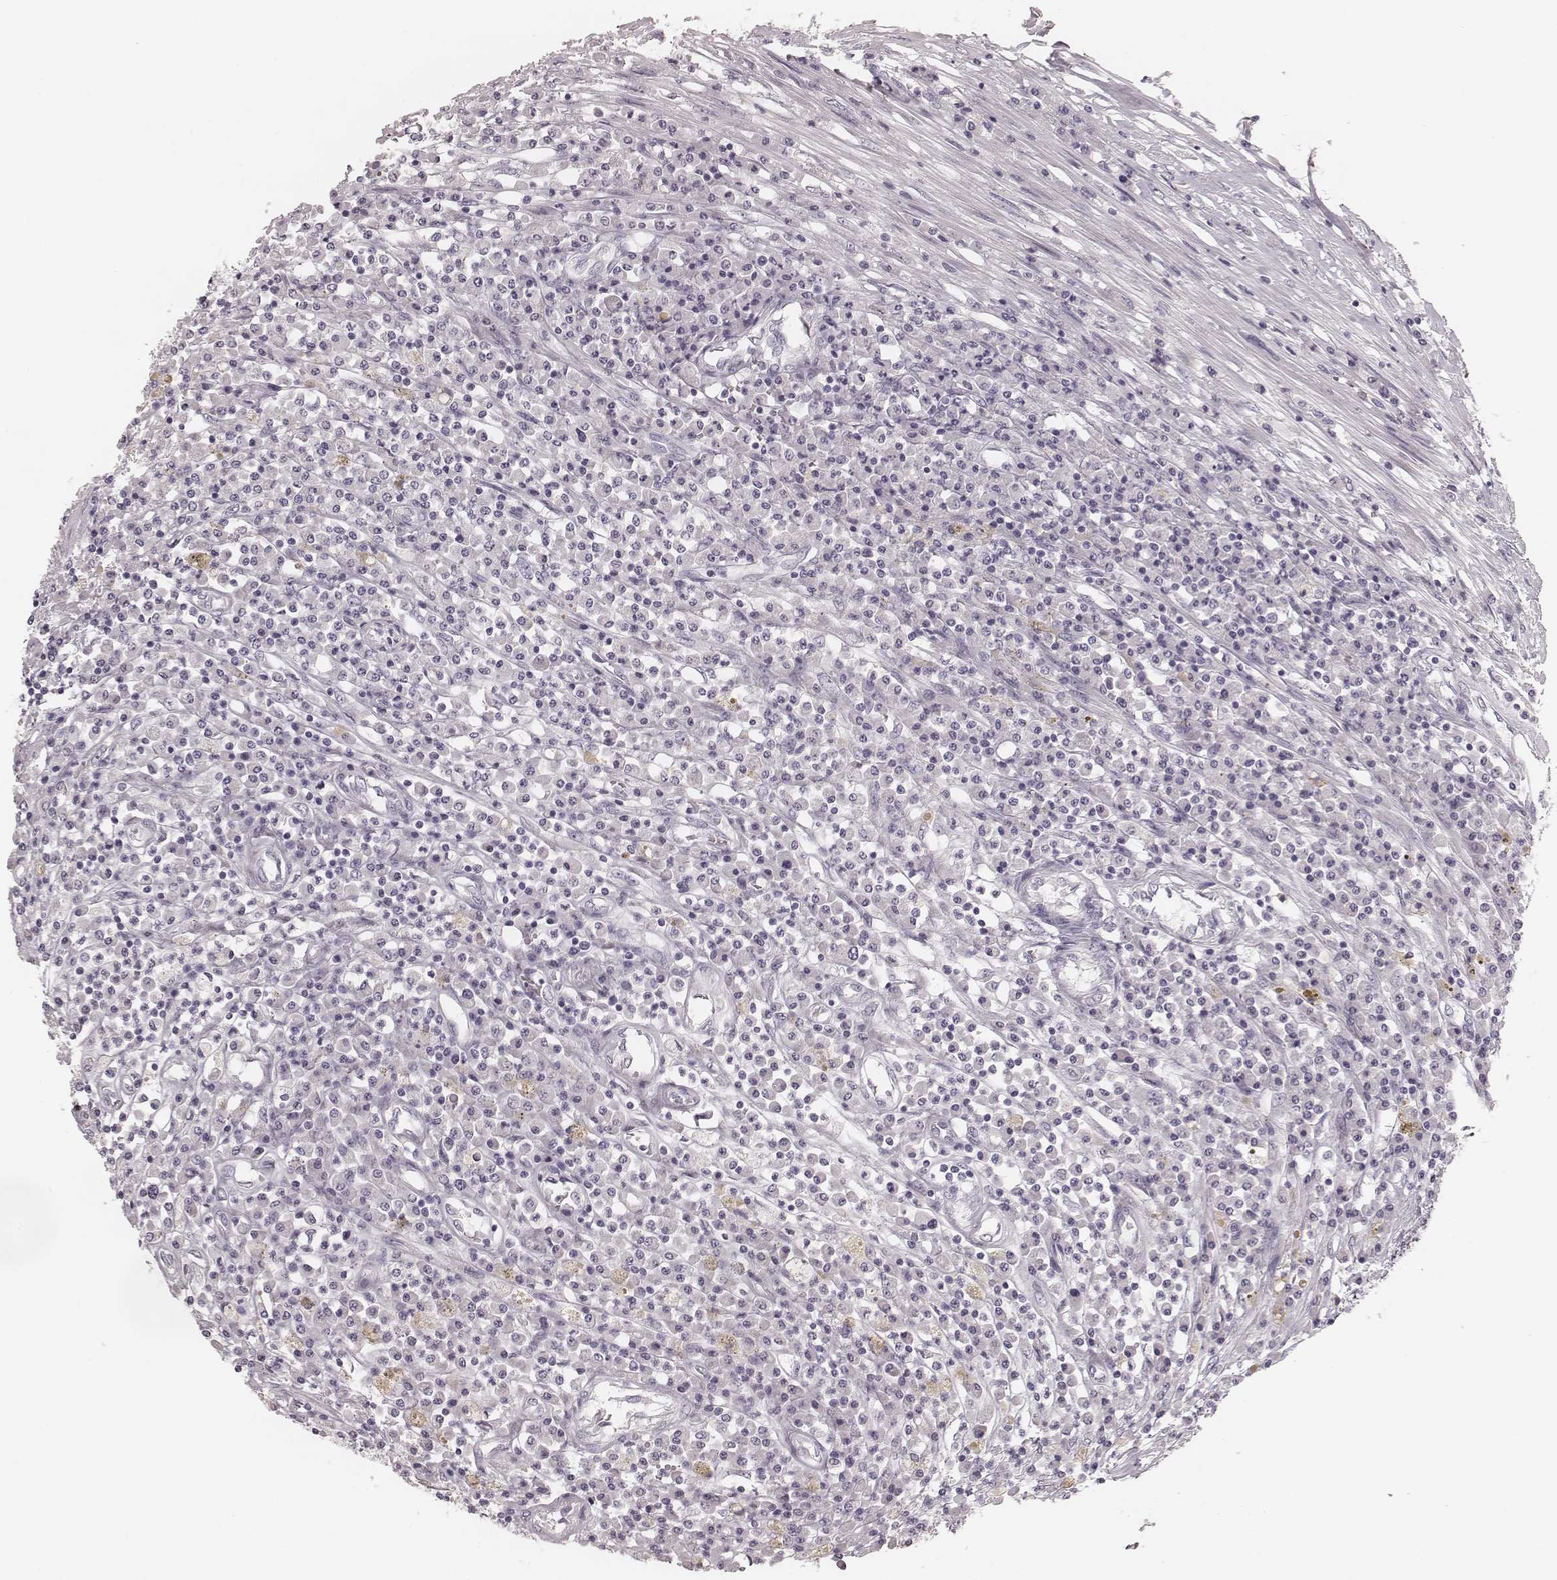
{"staining": {"intensity": "negative", "quantity": "none", "location": "none"}, "tissue": "colorectal cancer", "cell_type": "Tumor cells", "image_type": "cancer", "snomed": [{"axis": "morphology", "description": "Adenocarcinoma, NOS"}, {"axis": "topography", "description": "Rectum"}], "caption": "The image reveals no staining of tumor cells in colorectal cancer (adenocarcinoma).", "gene": "SPA17", "patient": {"sex": "male", "age": 54}}